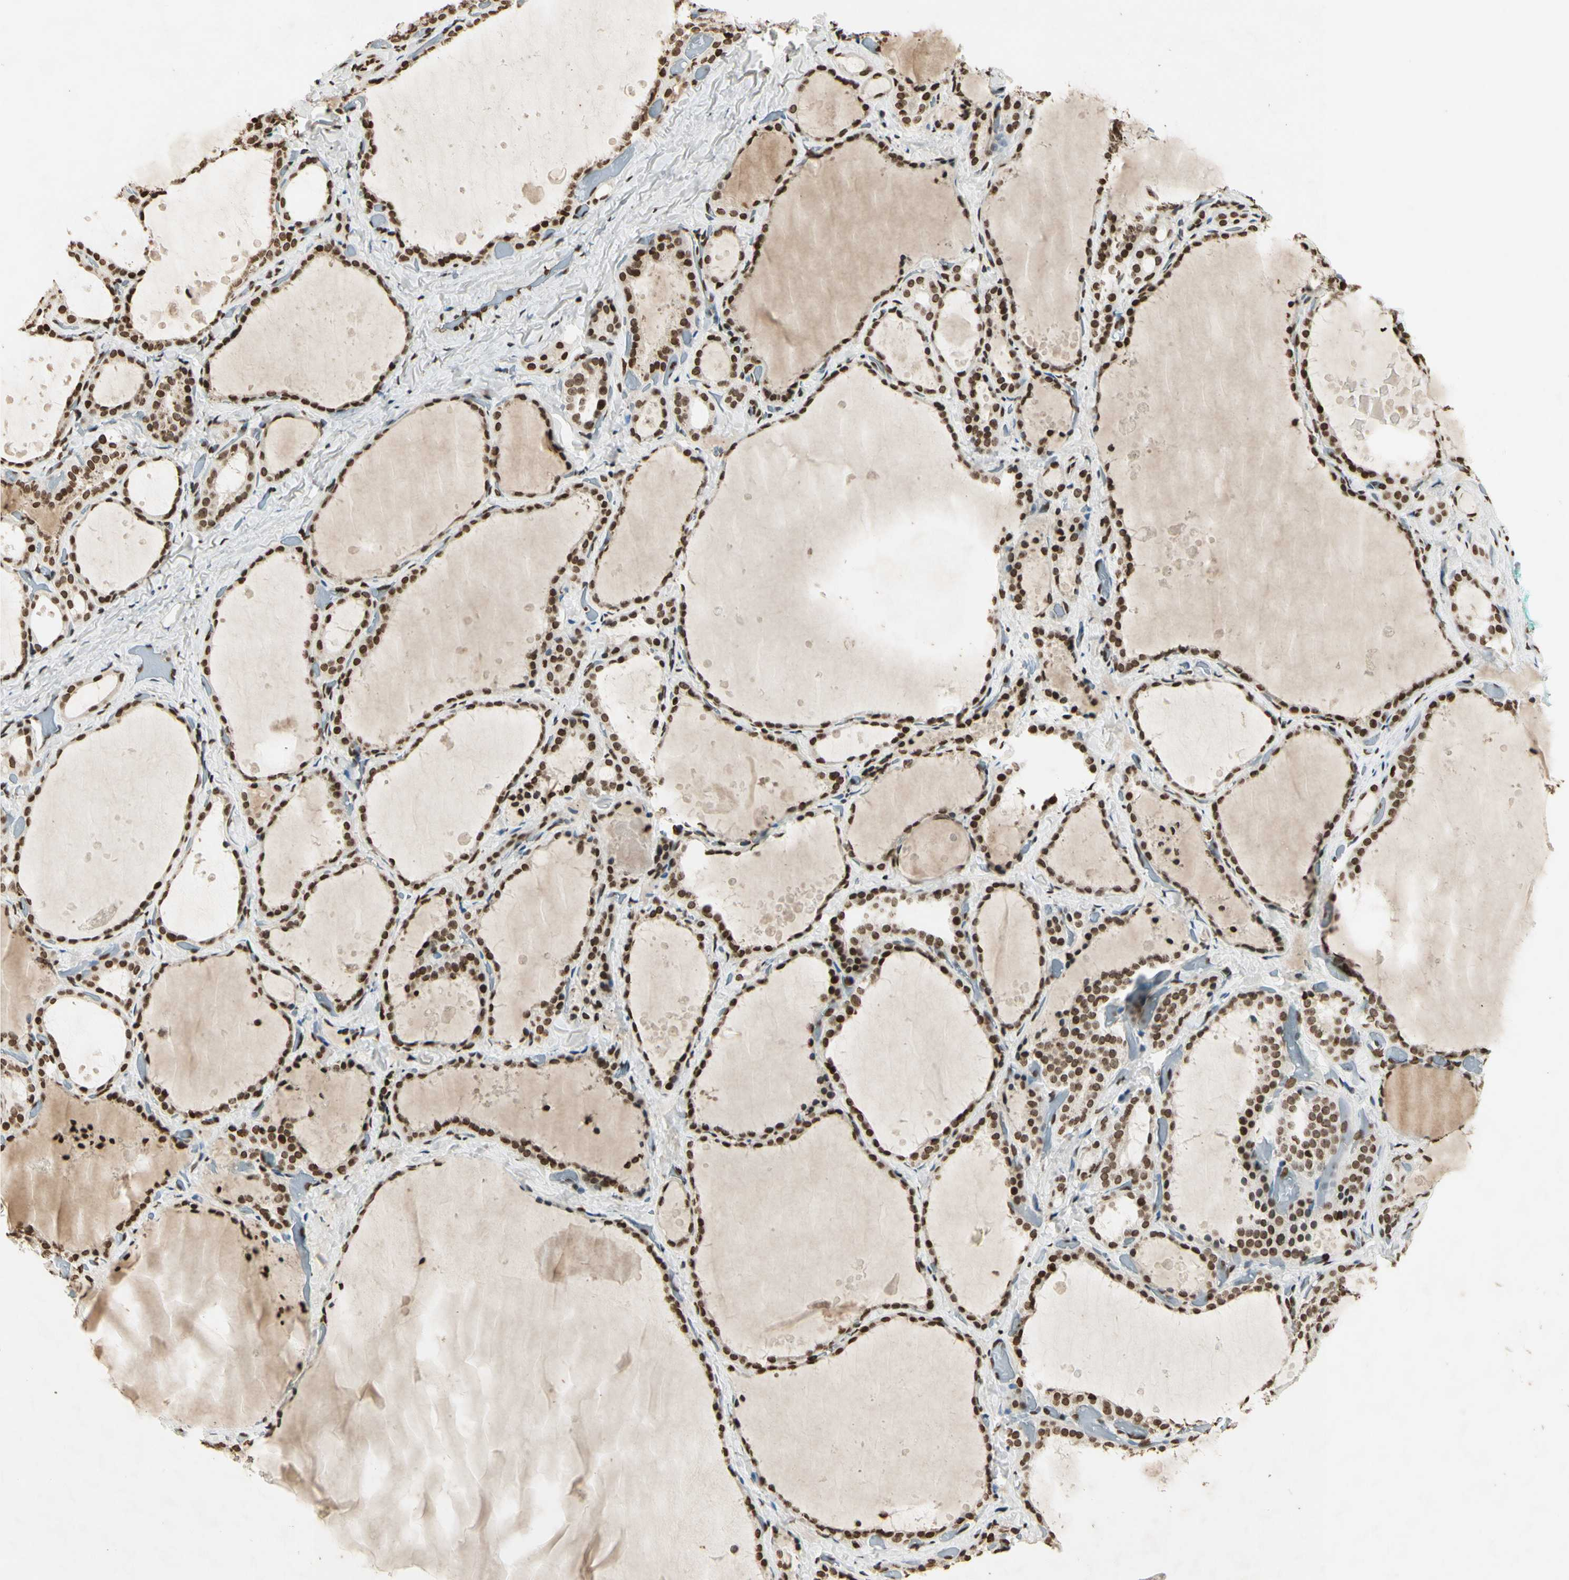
{"staining": {"intensity": "moderate", "quantity": ">75%", "location": "nuclear"}, "tissue": "thyroid gland", "cell_type": "Glandular cells", "image_type": "normal", "snomed": [{"axis": "morphology", "description": "Normal tissue, NOS"}, {"axis": "topography", "description": "Thyroid gland"}], "caption": "Thyroid gland stained with IHC shows moderate nuclear expression in about >75% of glandular cells.", "gene": "RORA", "patient": {"sex": "female", "age": 44}}